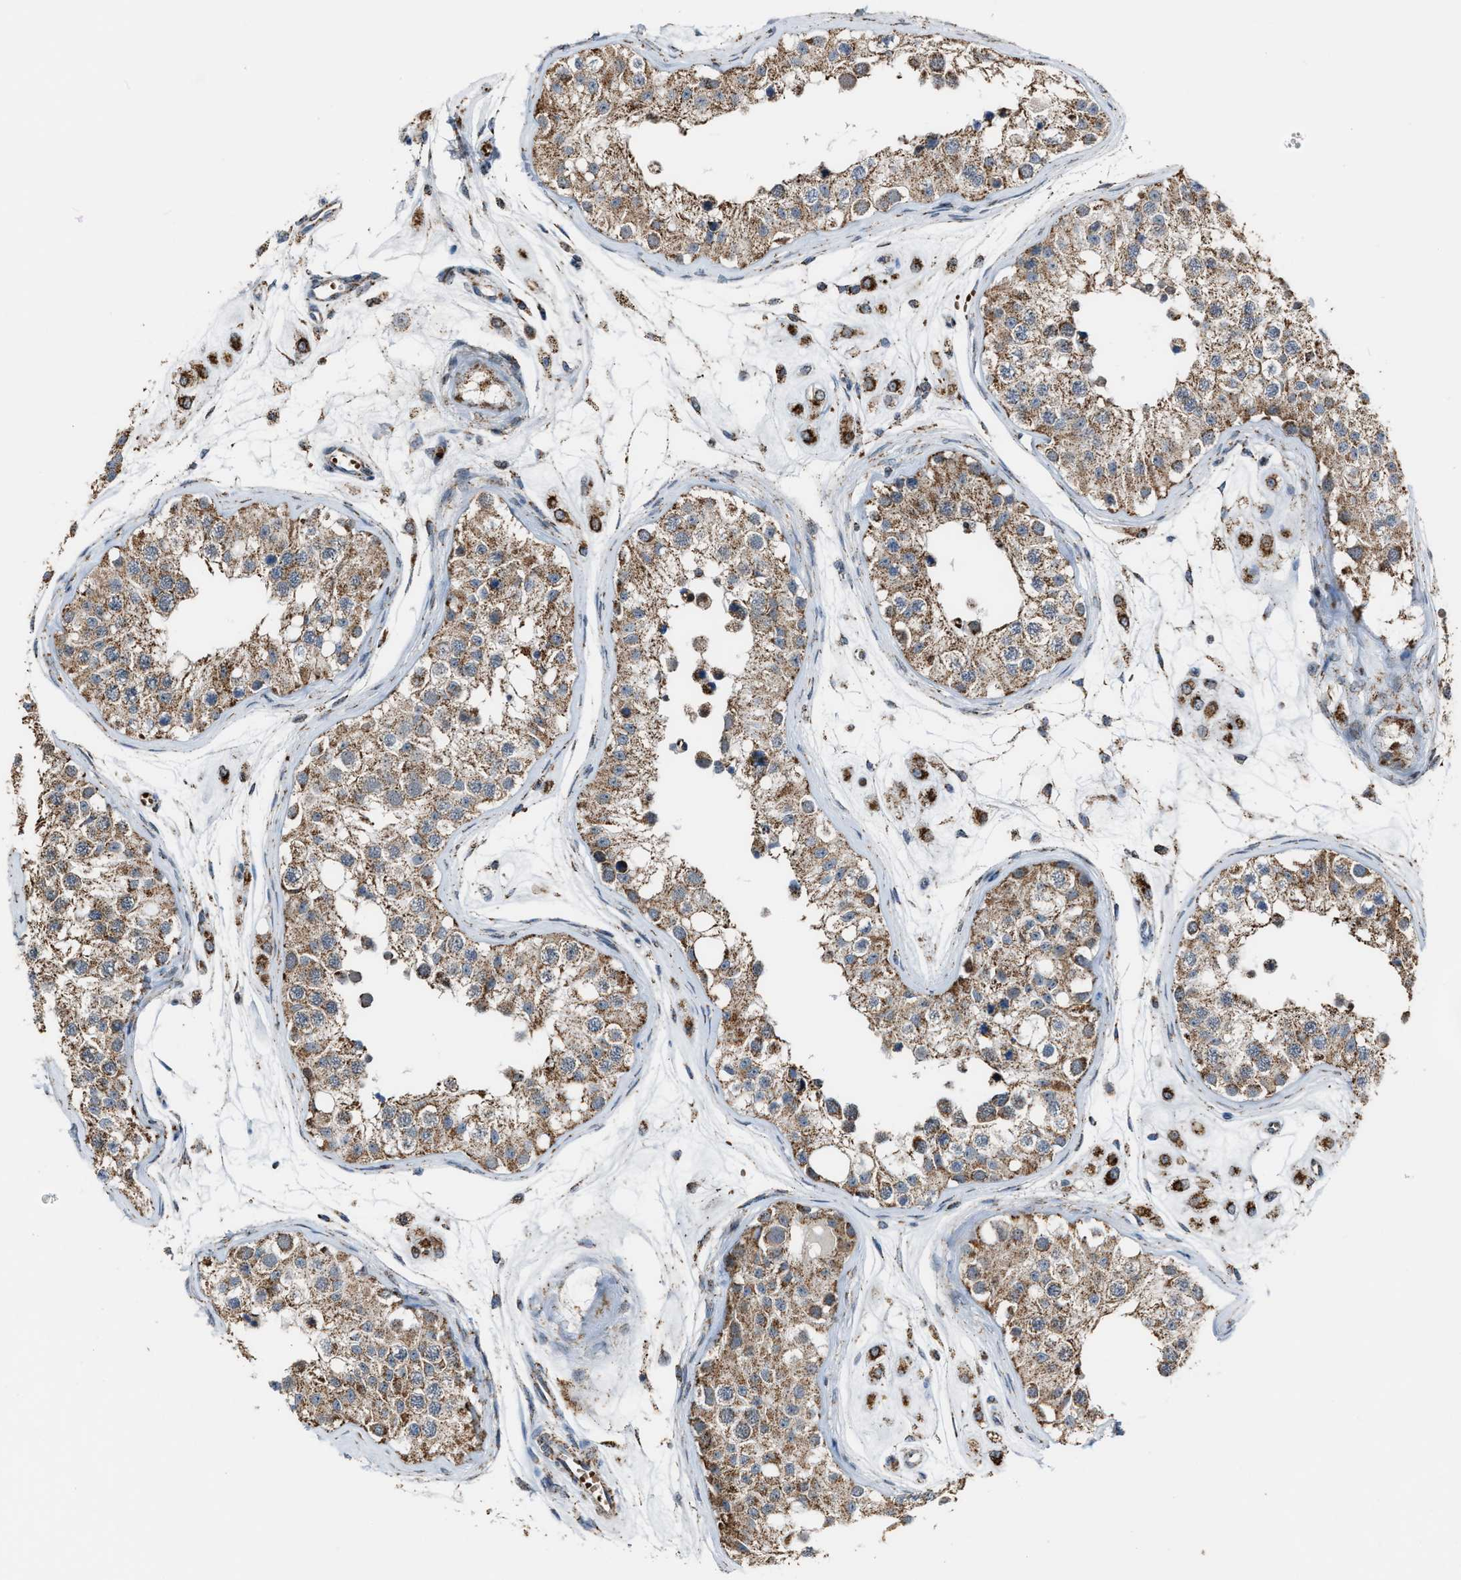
{"staining": {"intensity": "moderate", "quantity": ">75%", "location": "cytoplasmic/membranous"}, "tissue": "testis", "cell_type": "Cells in seminiferous ducts", "image_type": "normal", "snomed": [{"axis": "morphology", "description": "Normal tissue, NOS"}, {"axis": "morphology", "description": "Adenocarcinoma, metastatic, NOS"}, {"axis": "topography", "description": "Testis"}], "caption": "High-magnification brightfield microscopy of benign testis stained with DAB (3,3'-diaminobenzidine) (brown) and counterstained with hematoxylin (blue). cells in seminiferous ducts exhibit moderate cytoplasmic/membranous expression is appreciated in approximately>75% of cells.", "gene": "CHN2", "patient": {"sex": "male", "age": 26}}